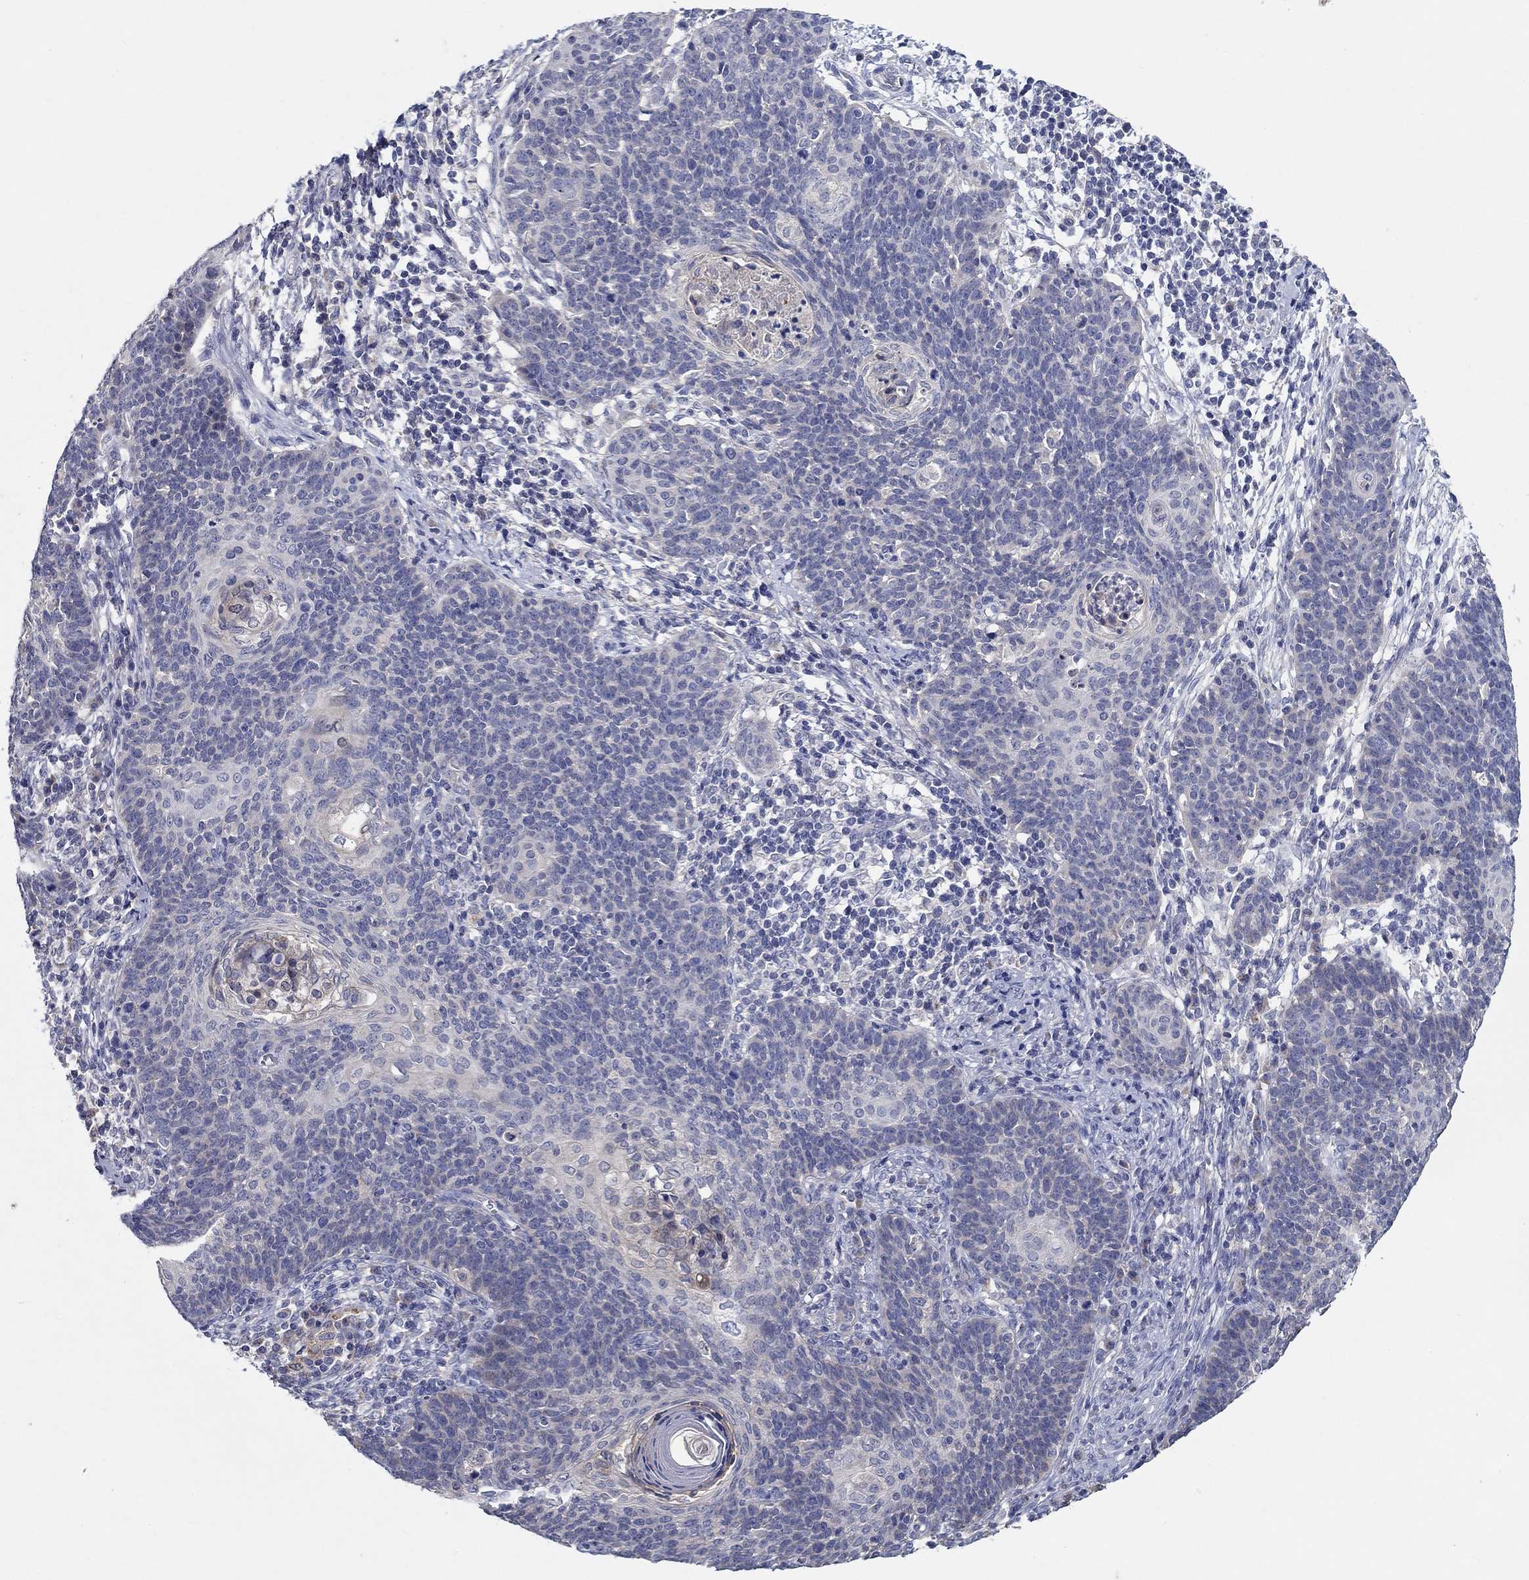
{"staining": {"intensity": "negative", "quantity": "none", "location": "none"}, "tissue": "cervical cancer", "cell_type": "Tumor cells", "image_type": "cancer", "snomed": [{"axis": "morphology", "description": "Squamous cell carcinoma, NOS"}, {"axis": "topography", "description": "Cervix"}], "caption": "Immunohistochemistry histopathology image of cervical cancer stained for a protein (brown), which reveals no staining in tumor cells. (Brightfield microscopy of DAB (3,3'-diaminobenzidine) immunohistochemistry (IHC) at high magnification).", "gene": "PROZ", "patient": {"sex": "female", "age": 39}}